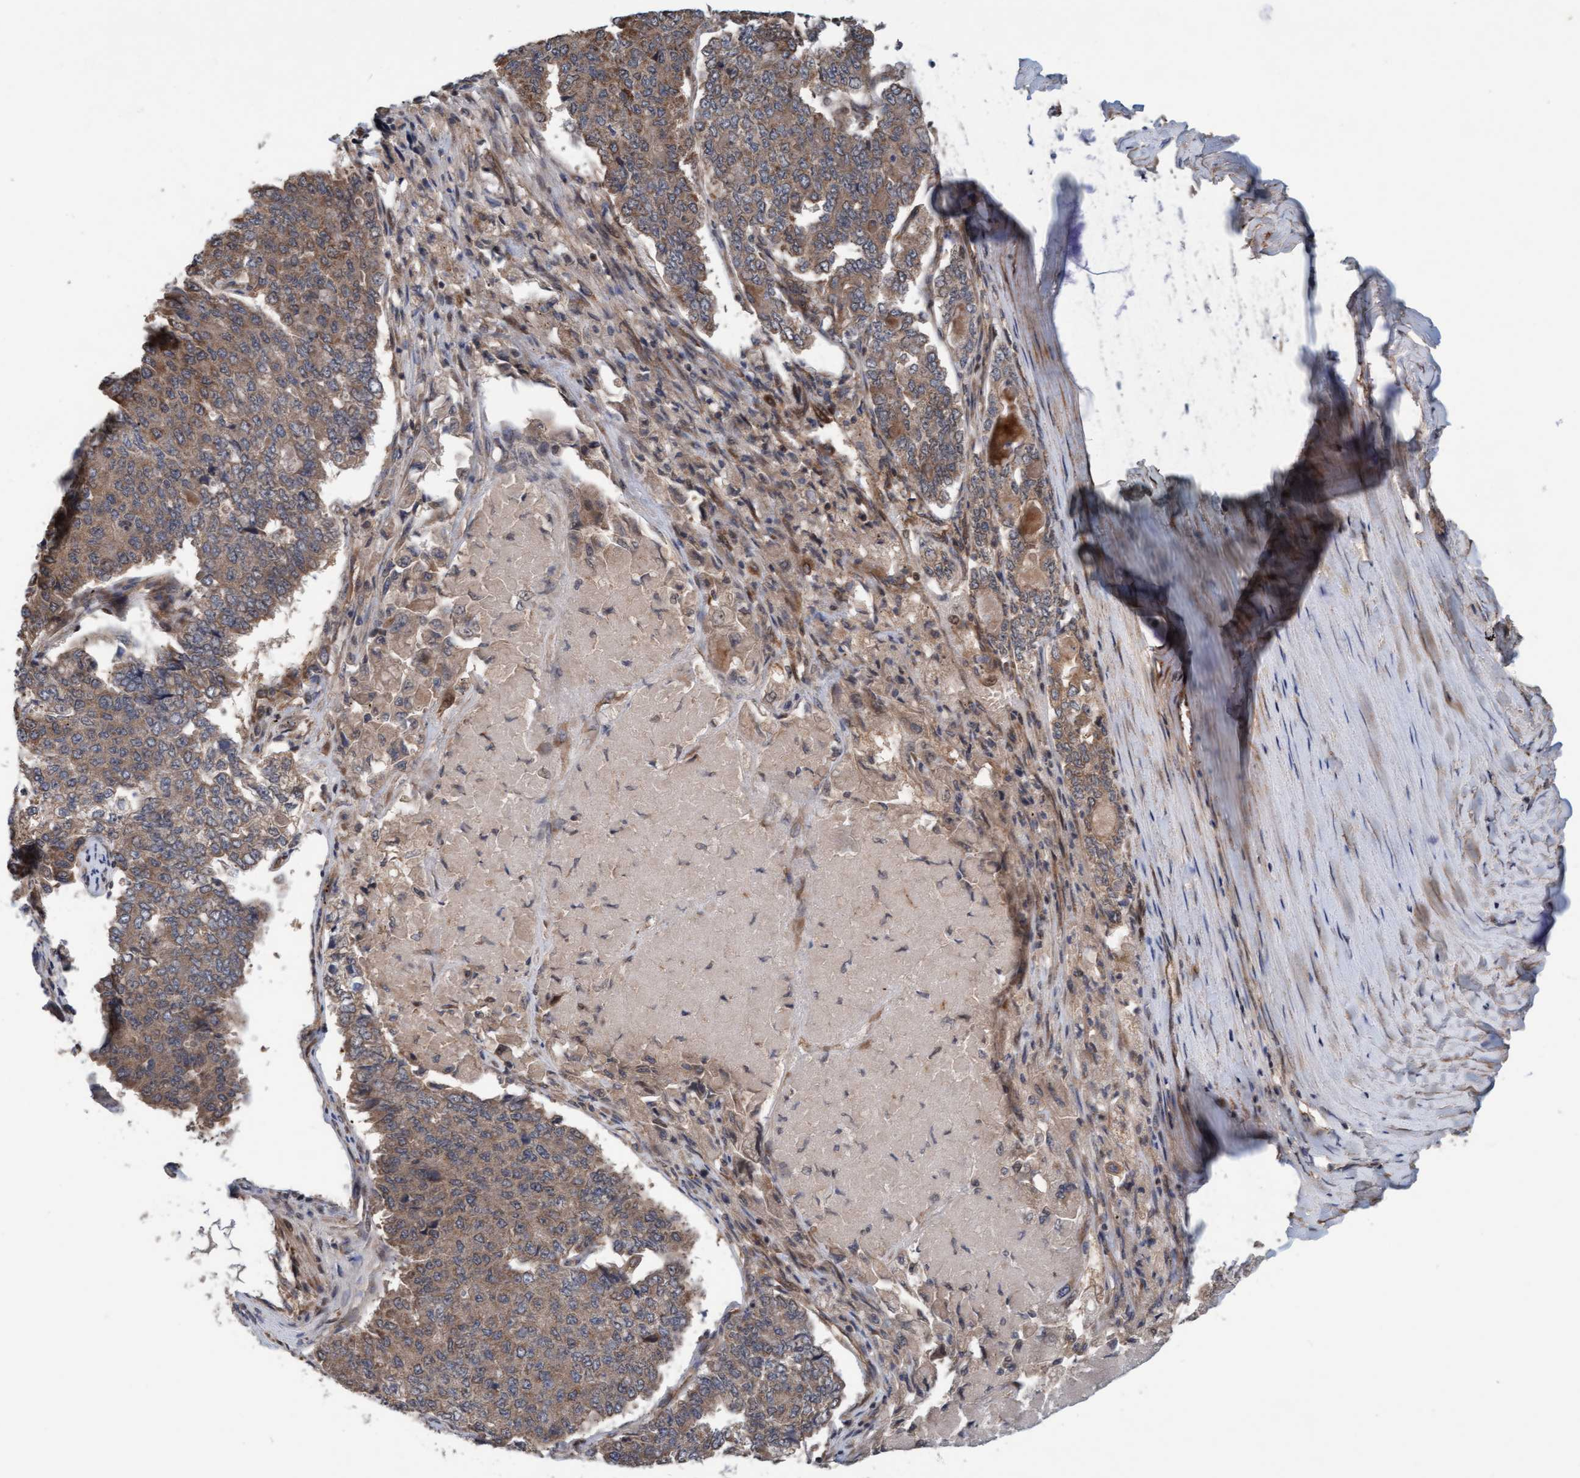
{"staining": {"intensity": "weak", "quantity": ">75%", "location": "cytoplasmic/membranous"}, "tissue": "pancreatic cancer", "cell_type": "Tumor cells", "image_type": "cancer", "snomed": [{"axis": "morphology", "description": "Adenocarcinoma, NOS"}, {"axis": "topography", "description": "Pancreas"}], "caption": "The histopathology image reveals immunohistochemical staining of pancreatic adenocarcinoma. There is weak cytoplasmic/membranous expression is appreciated in approximately >75% of tumor cells. (DAB = brown stain, brightfield microscopy at high magnification).", "gene": "MLXIP", "patient": {"sex": "male", "age": 50}}